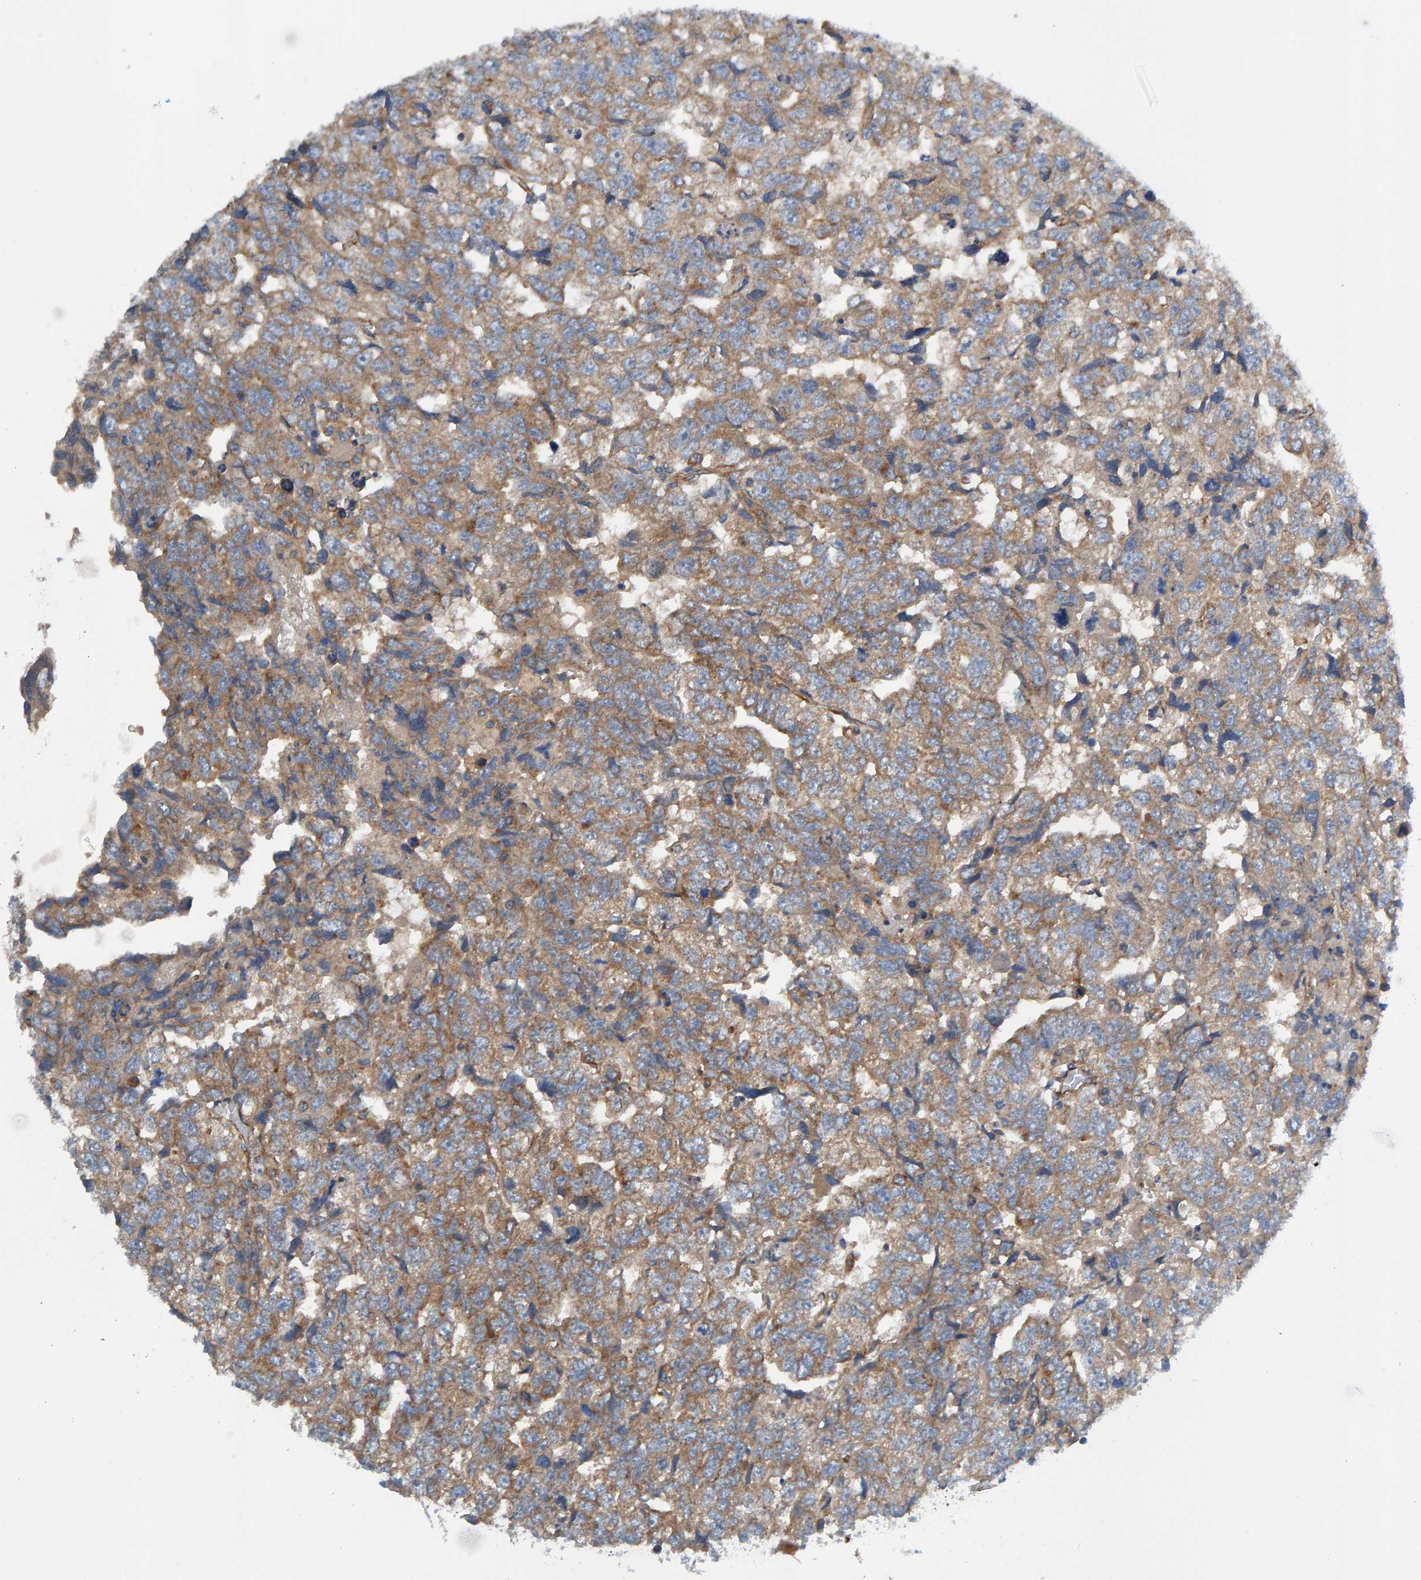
{"staining": {"intensity": "moderate", "quantity": ">75%", "location": "cytoplasmic/membranous"}, "tissue": "testis cancer", "cell_type": "Tumor cells", "image_type": "cancer", "snomed": [{"axis": "morphology", "description": "Carcinoma, Embryonal, NOS"}, {"axis": "topography", "description": "Testis"}], "caption": "Immunohistochemical staining of testis cancer (embryonal carcinoma) demonstrates moderate cytoplasmic/membranous protein staining in about >75% of tumor cells.", "gene": "MKLN1", "patient": {"sex": "male", "age": 36}}